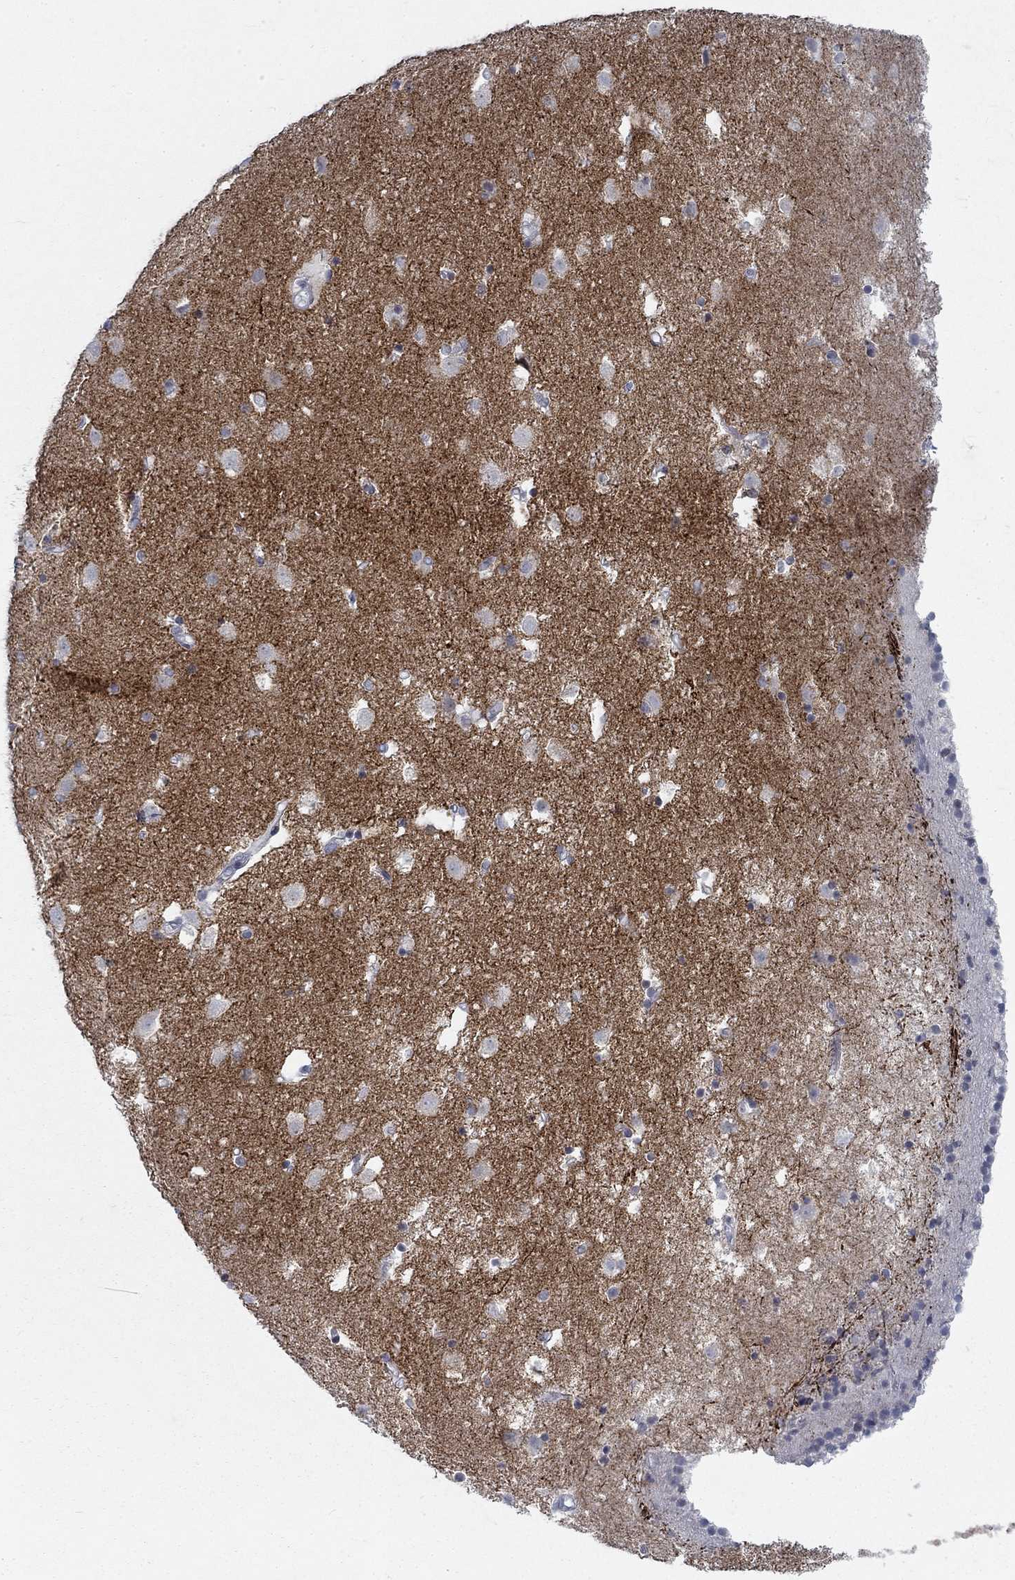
{"staining": {"intensity": "negative", "quantity": "none", "location": "none"}, "tissue": "caudate", "cell_type": "Glial cells", "image_type": "normal", "snomed": [{"axis": "morphology", "description": "Normal tissue, NOS"}, {"axis": "topography", "description": "Lateral ventricle wall"}], "caption": "Immunohistochemistry (IHC) of unremarkable caudate displays no positivity in glial cells.", "gene": "ATP1A3", "patient": {"sex": "female", "age": 71}}